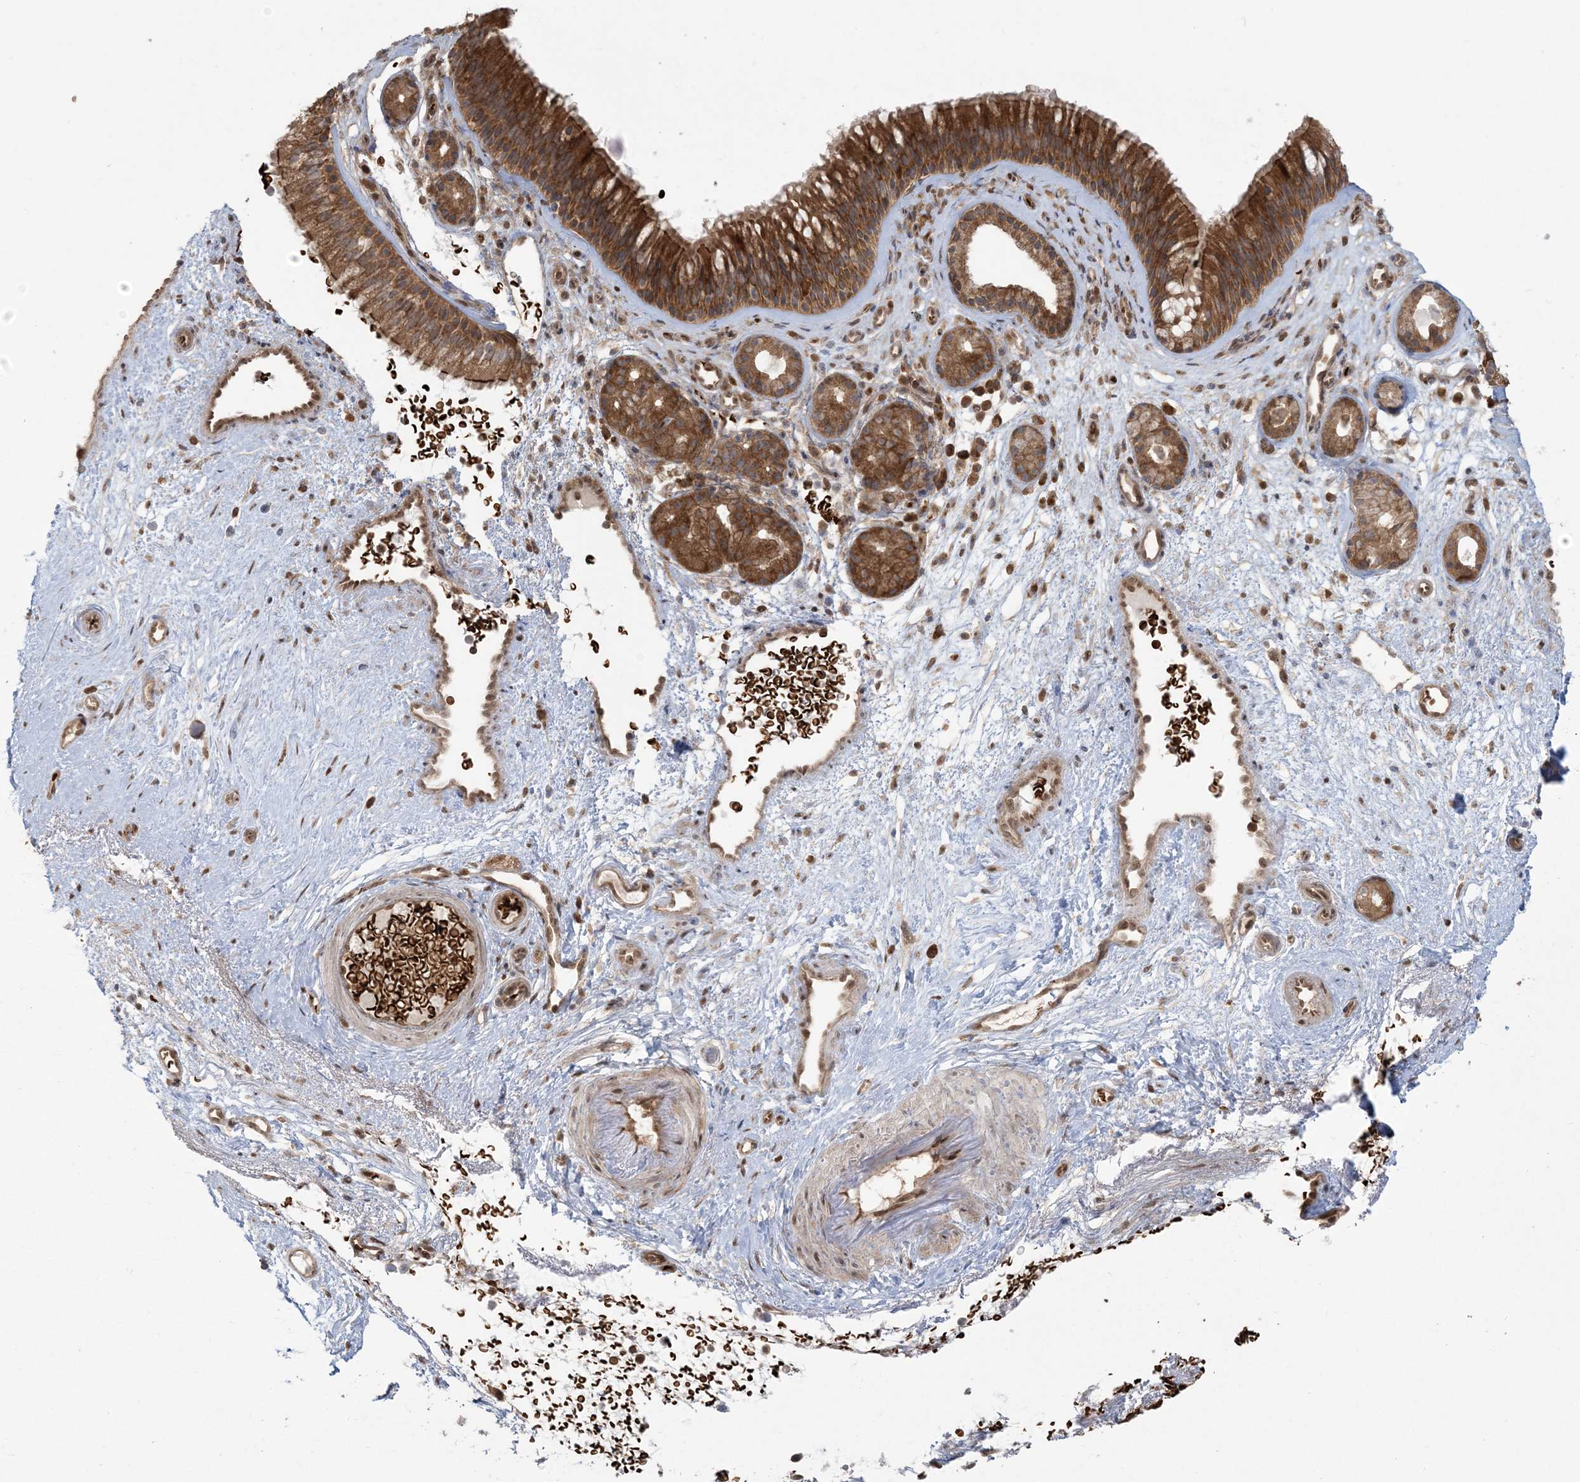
{"staining": {"intensity": "moderate", "quantity": ">75%", "location": "cytoplasmic/membranous"}, "tissue": "nasopharynx", "cell_type": "Respiratory epithelial cells", "image_type": "normal", "snomed": [{"axis": "morphology", "description": "Normal tissue, NOS"}, {"axis": "morphology", "description": "Inflammation, NOS"}, {"axis": "morphology", "description": "Malignant melanoma, Metastatic site"}, {"axis": "topography", "description": "Nasopharynx"}], "caption": "Protein positivity by immunohistochemistry exhibits moderate cytoplasmic/membranous positivity in about >75% of respiratory epithelial cells in benign nasopharynx. Using DAB (brown) and hematoxylin (blue) stains, captured at high magnification using brightfield microscopy.", "gene": "ABCF3", "patient": {"sex": "male", "age": 70}}